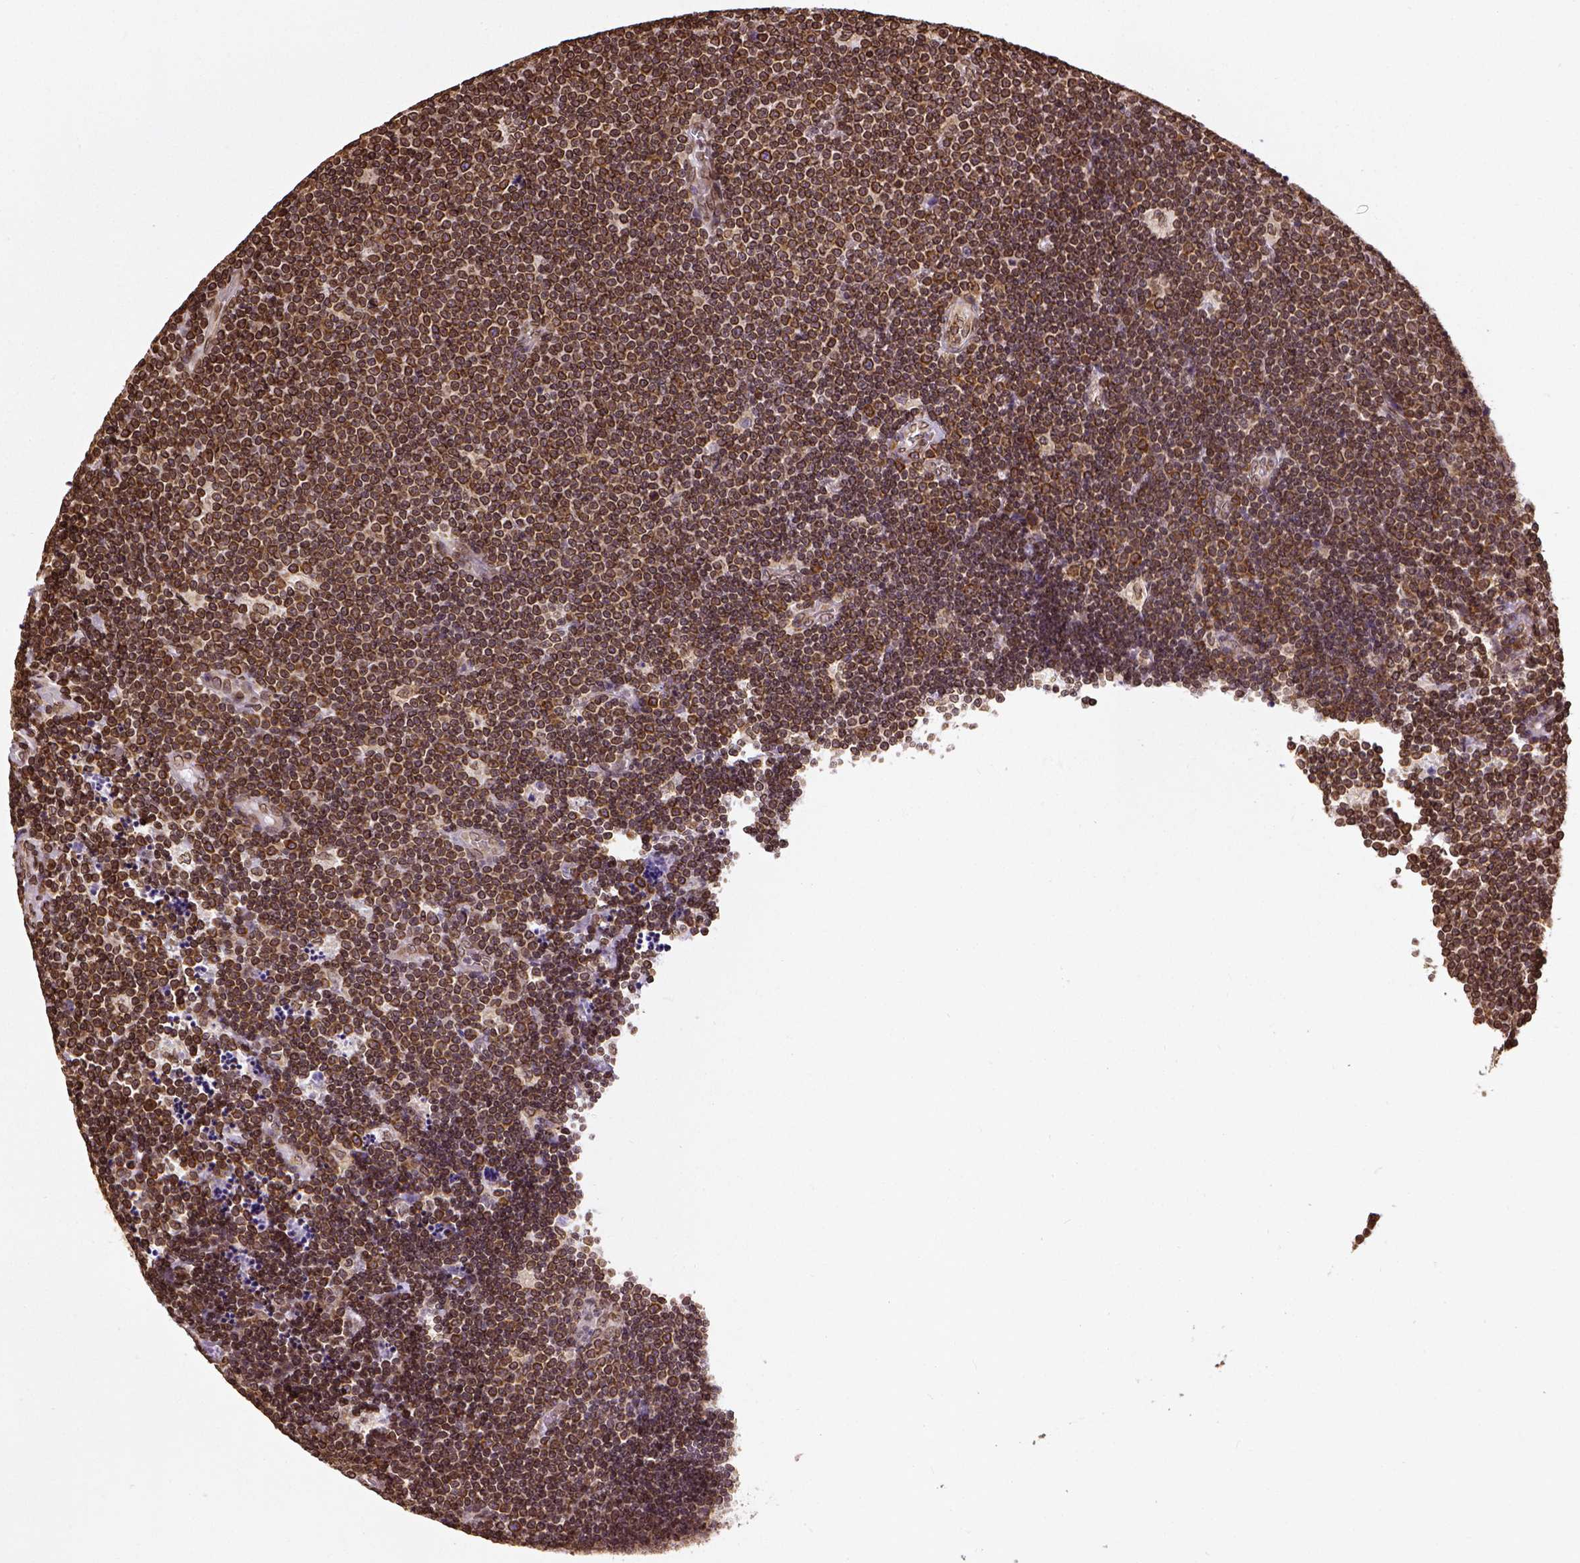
{"staining": {"intensity": "strong", "quantity": ">75%", "location": "cytoplasmic/membranous,nuclear"}, "tissue": "lymphoma", "cell_type": "Tumor cells", "image_type": "cancer", "snomed": [{"axis": "morphology", "description": "Malignant lymphoma, non-Hodgkin's type, Low grade"}, {"axis": "topography", "description": "Brain"}], "caption": "Low-grade malignant lymphoma, non-Hodgkin's type stained with IHC demonstrates strong cytoplasmic/membranous and nuclear expression in approximately >75% of tumor cells. (DAB (3,3'-diaminobenzidine) IHC, brown staining for protein, blue staining for nuclei).", "gene": "MTDH", "patient": {"sex": "female", "age": 66}}